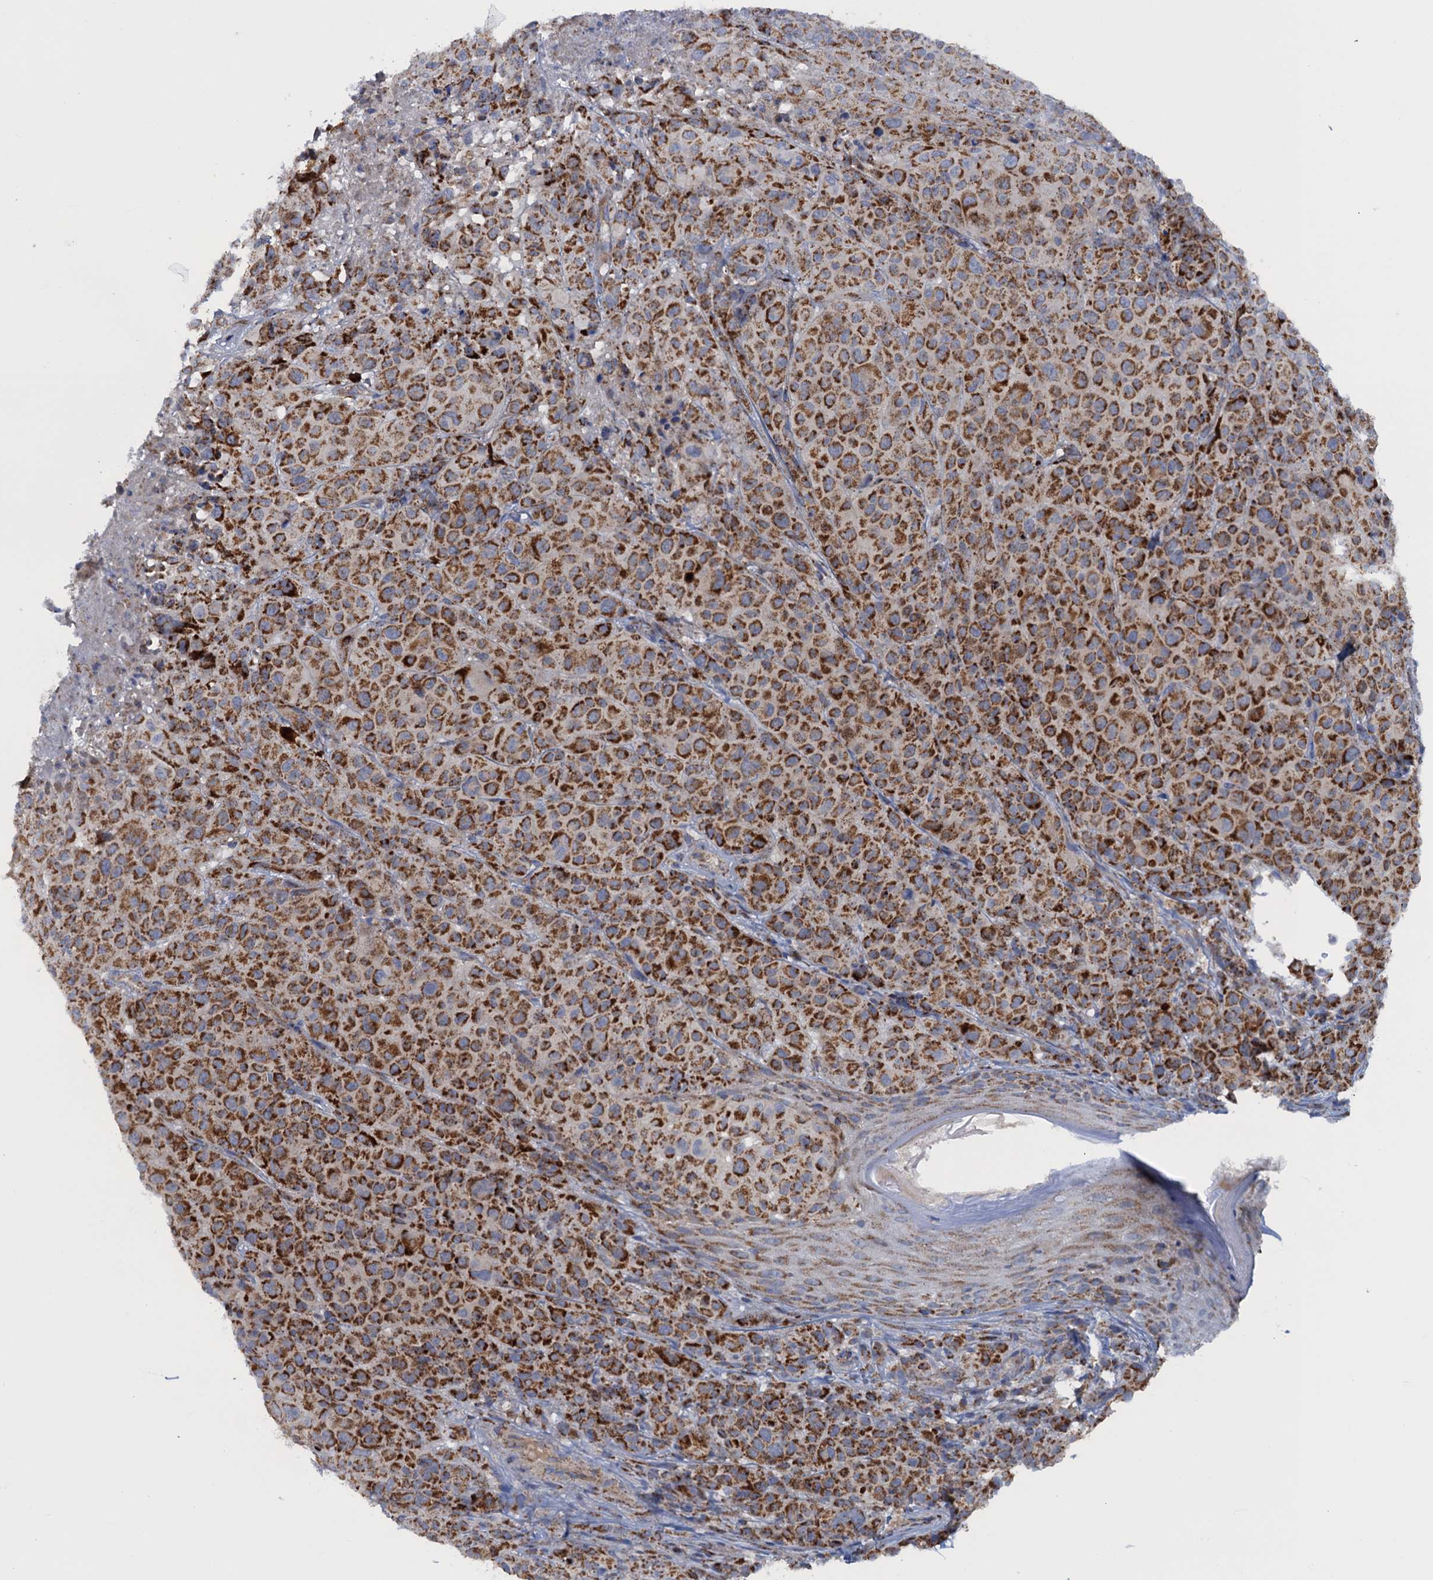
{"staining": {"intensity": "strong", "quantity": ">75%", "location": "cytoplasmic/membranous"}, "tissue": "melanoma", "cell_type": "Tumor cells", "image_type": "cancer", "snomed": [{"axis": "morphology", "description": "Malignant melanoma, NOS"}, {"axis": "topography", "description": "Skin"}], "caption": "A brown stain labels strong cytoplasmic/membranous expression of a protein in human melanoma tumor cells.", "gene": "GTPBP3", "patient": {"sex": "male", "age": 73}}